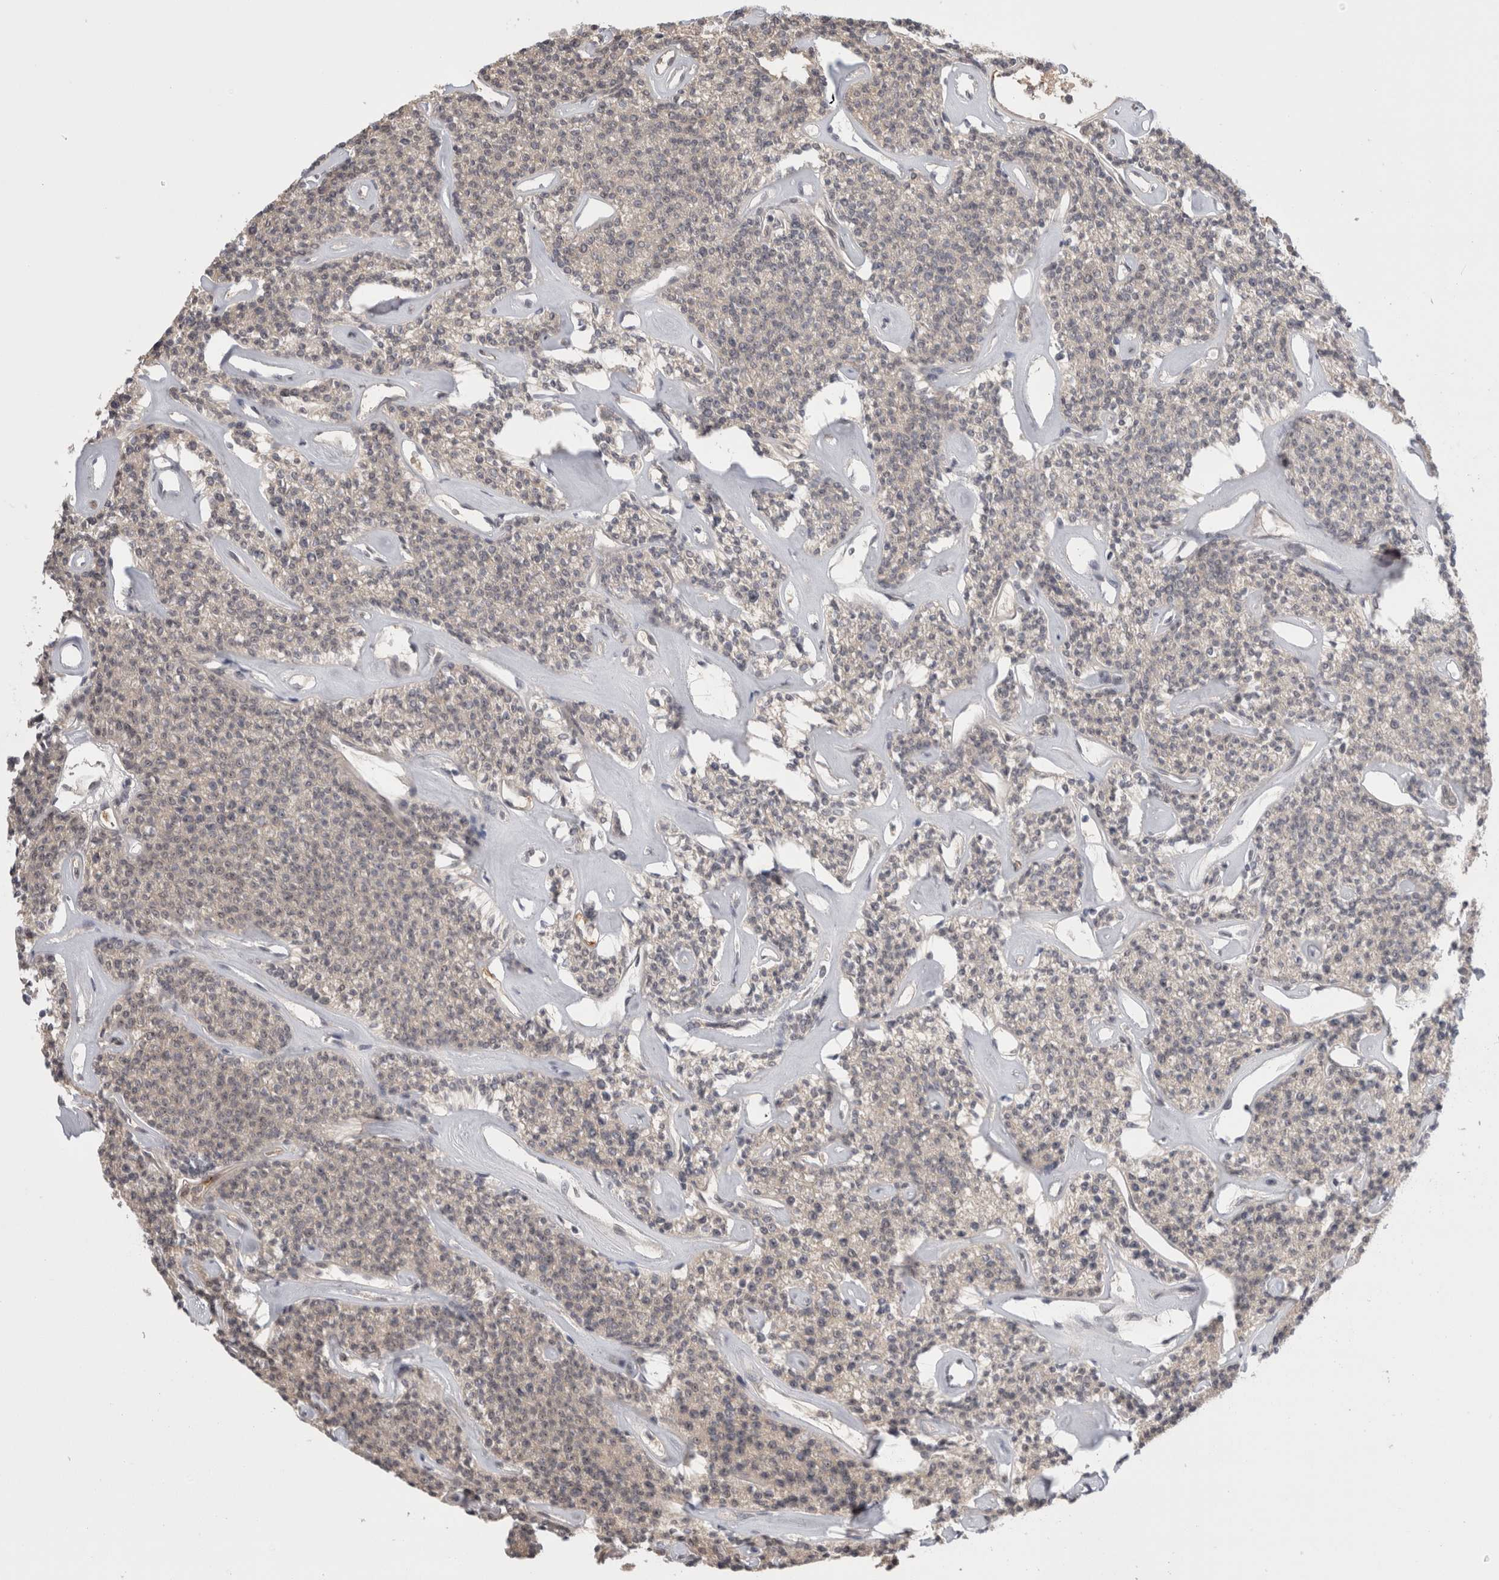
{"staining": {"intensity": "weak", "quantity": "25%-75%", "location": "cytoplasmic/membranous,nuclear"}, "tissue": "parathyroid gland", "cell_type": "Glandular cells", "image_type": "normal", "snomed": [{"axis": "morphology", "description": "Normal tissue, NOS"}, {"axis": "topography", "description": "Parathyroid gland"}], "caption": "Immunohistochemical staining of benign human parathyroid gland demonstrates weak cytoplasmic/membranous,nuclear protein expression in approximately 25%-75% of glandular cells.", "gene": "ZNF24", "patient": {"sex": "male", "age": 46}}